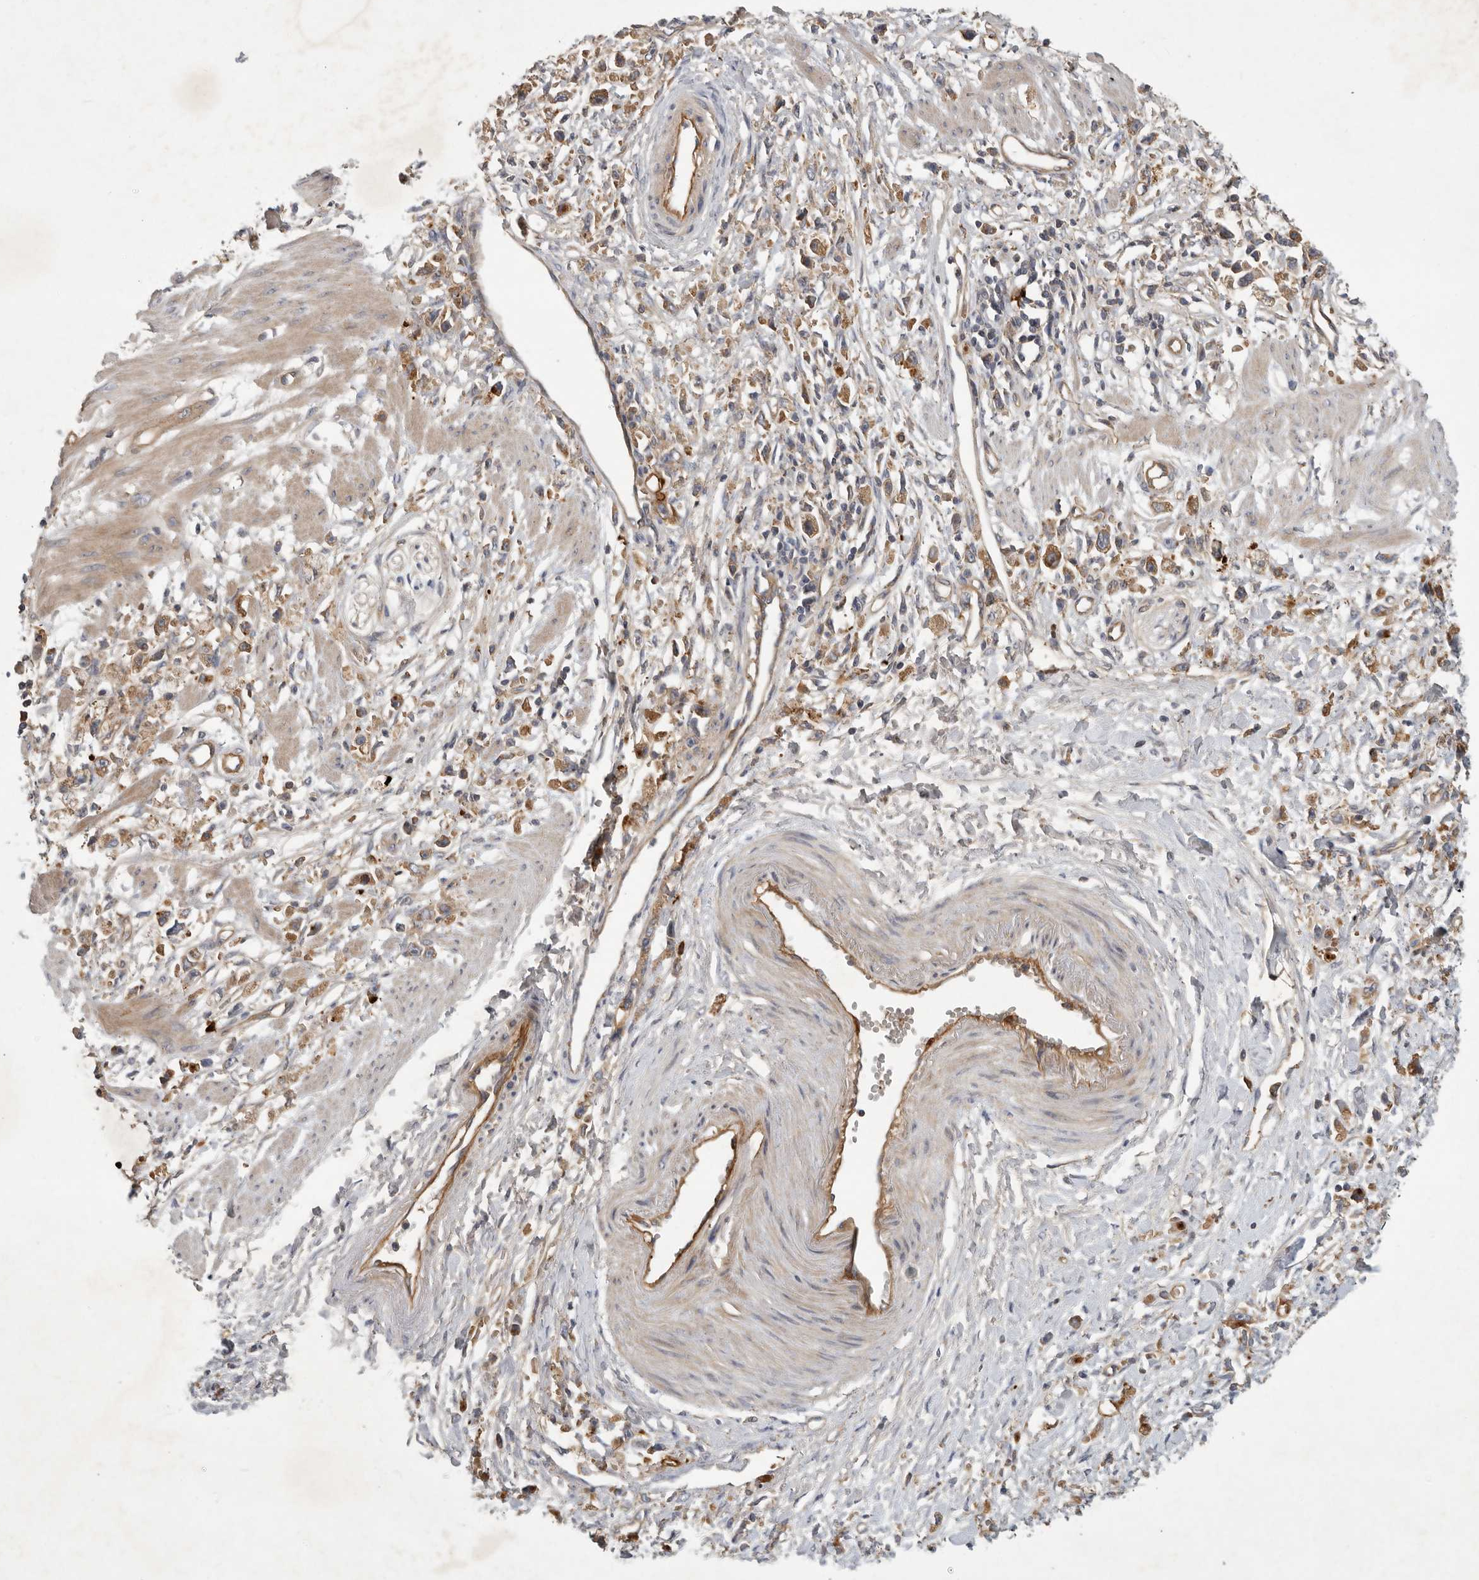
{"staining": {"intensity": "moderate", "quantity": ">75%", "location": "cytoplasmic/membranous"}, "tissue": "stomach cancer", "cell_type": "Tumor cells", "image_type": "cancer", "snomed": [{"axis": "morphology", "description": "Adenocarcinoma, NOS"}, {"axis": "topography", "description": "Stomach"}], "caption": "Protein staining of stomach cancer tissue displays moderate cytoplasmic/membranous expression in approximately >75% of tumor cells. (DAB IHC with brightfield microscopy, high magnification).", "gene": "MLPH", "patient": {"sex": "female", "age": 59}}